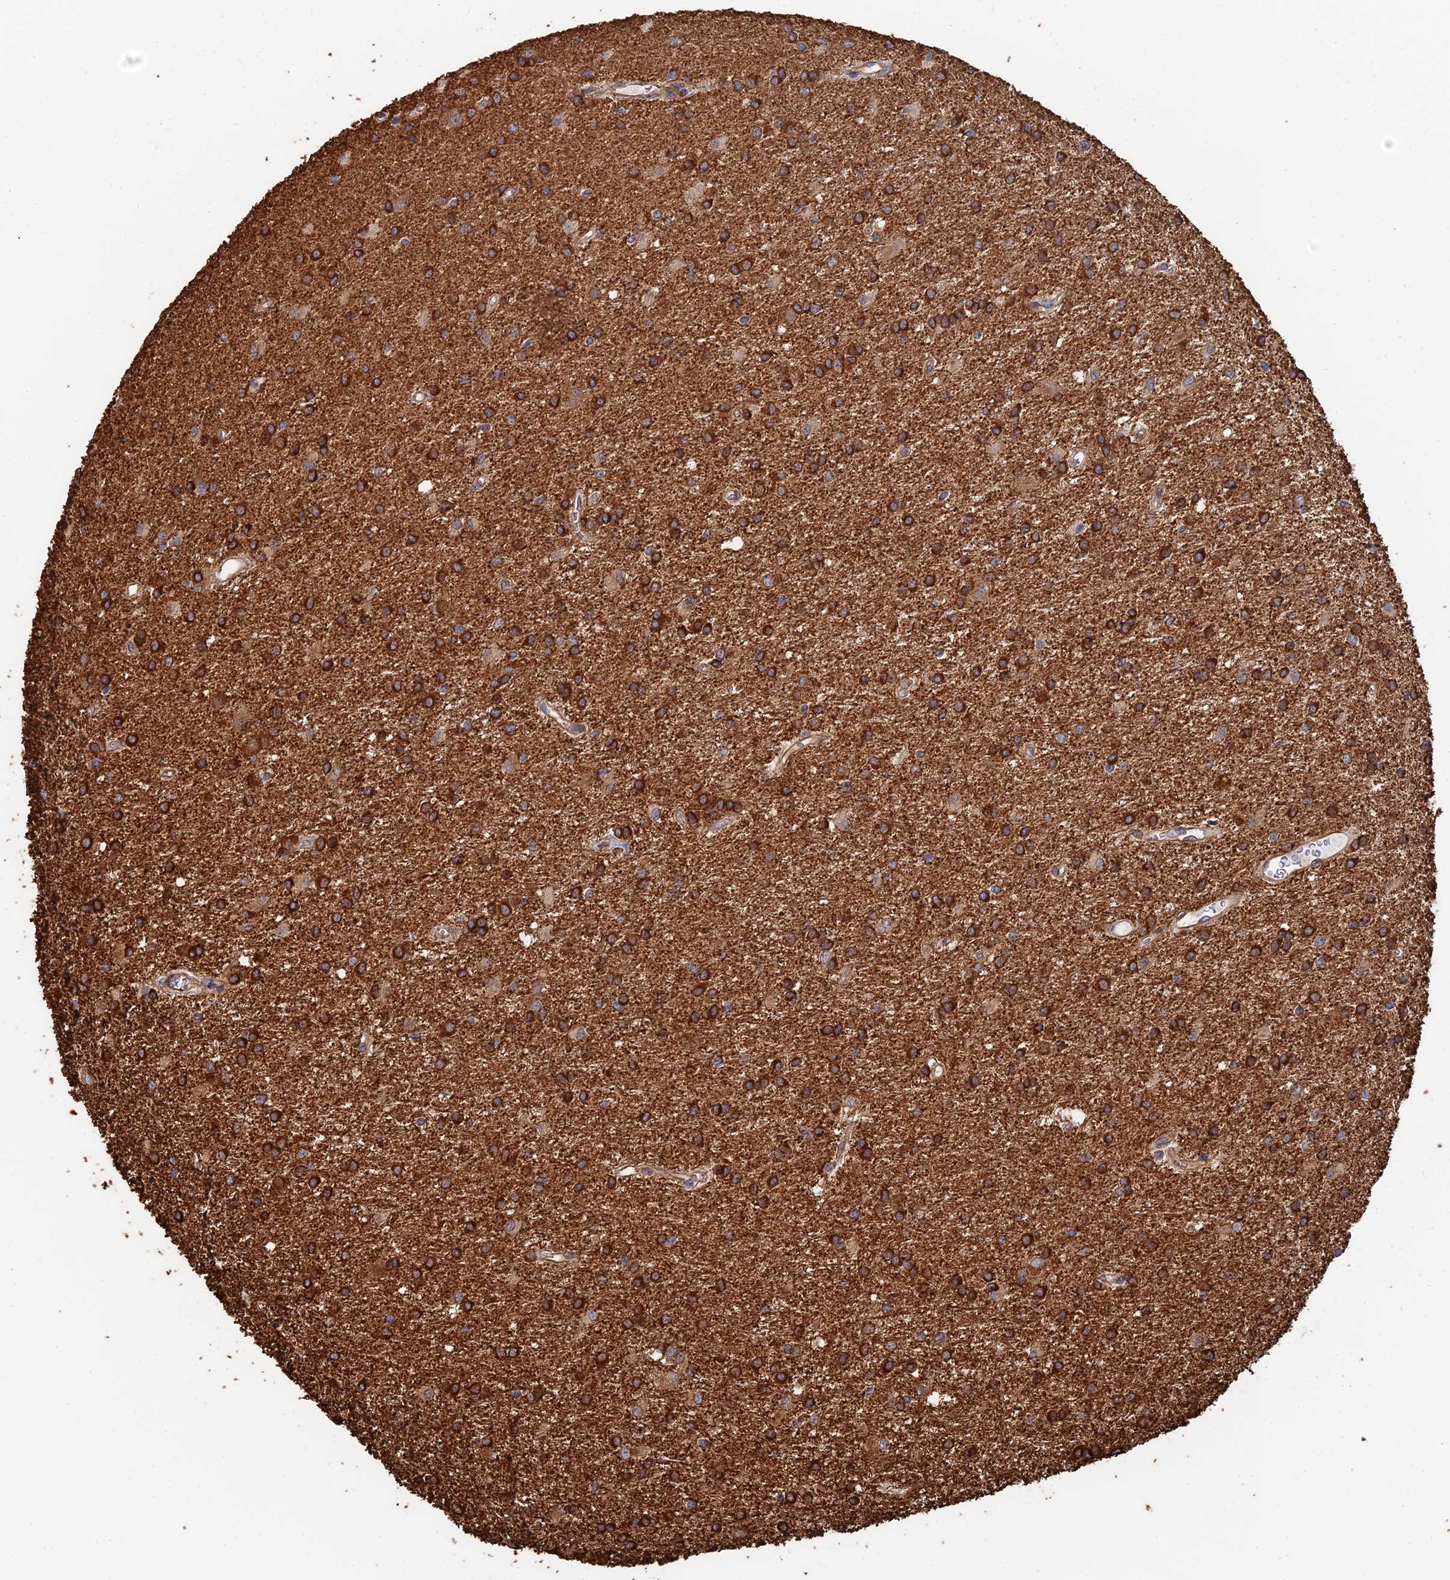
{"staining": {"intensity": "strong", "quantity": ">75%", "location": "cytoplasmic/membranous"}, "tissue": "glioma", "cell_type": "Tumor cells", "image_type": "cancer", "snomed": [{"axis": "morphology", "description": "Glioma, malignant, High grade"}, {"axis": "topography", "description": "Brain"}], "caption": "Immunohistochemical staining of human glioma shows high levels of strong cytoplasmic/membranous positivity in approximately >75% of tumor cells.", "gene": "WBP11", "patient": {"sex": "female", "age": 50}}